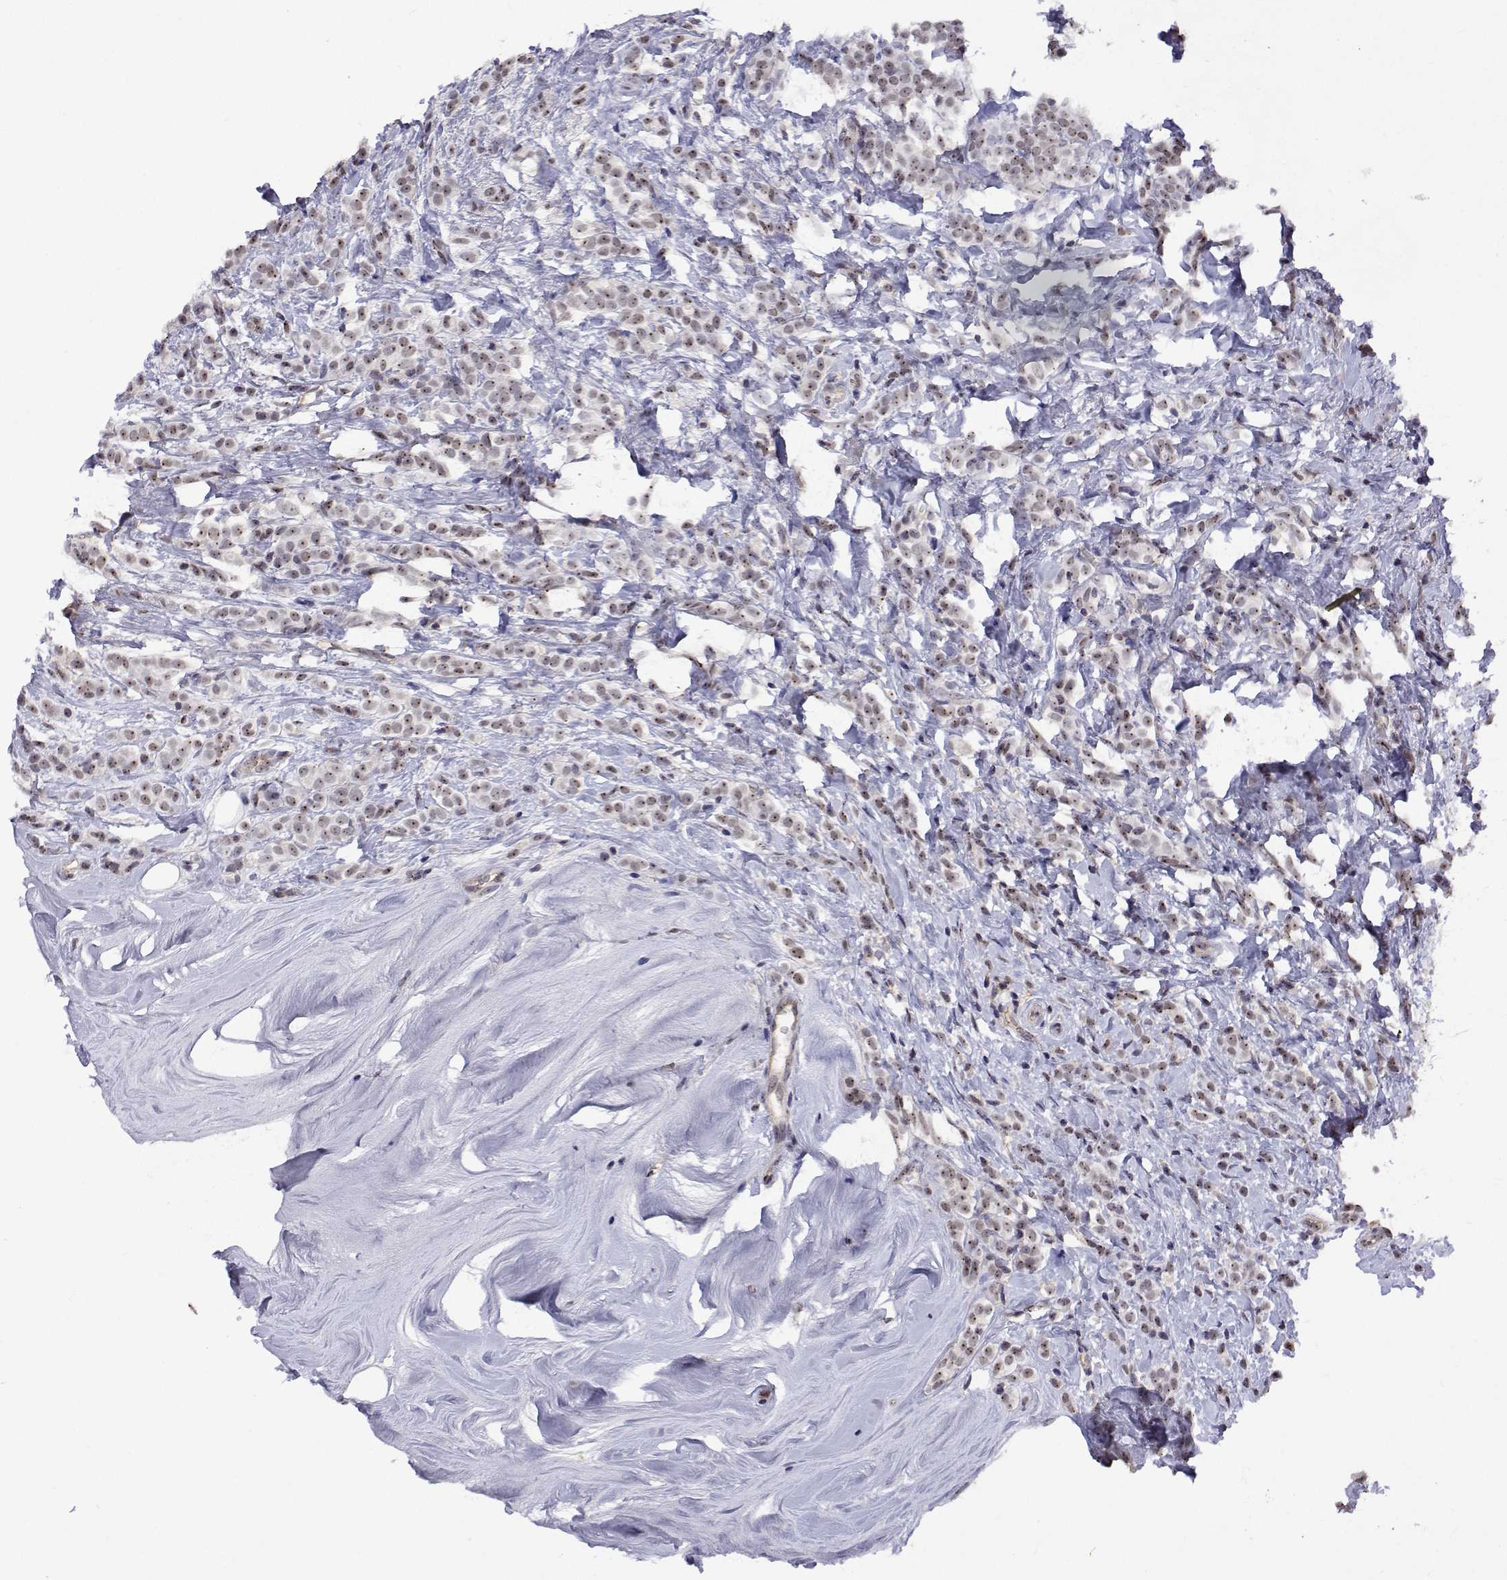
{"staining": {"intensity": "weak", "quantity": ">75%", "location": "nuclear"}, "tissue": "breast cancer", "cell_type": "Tumor cells", "image_type": "cancer", "snomed": [{"axis": "morphology", "description": "Lobular carcinoma"}, {"axis": "topography", "description": "Breast"}], "caption": "About >75% of tumor cells in human breast cancer (lobular carcinoma) exhibit weak nuclear protein expression as visualized by brown immunohistochemical staining.", "gene": "NHP2", "patient": {"sex": "female", "age": 49}}